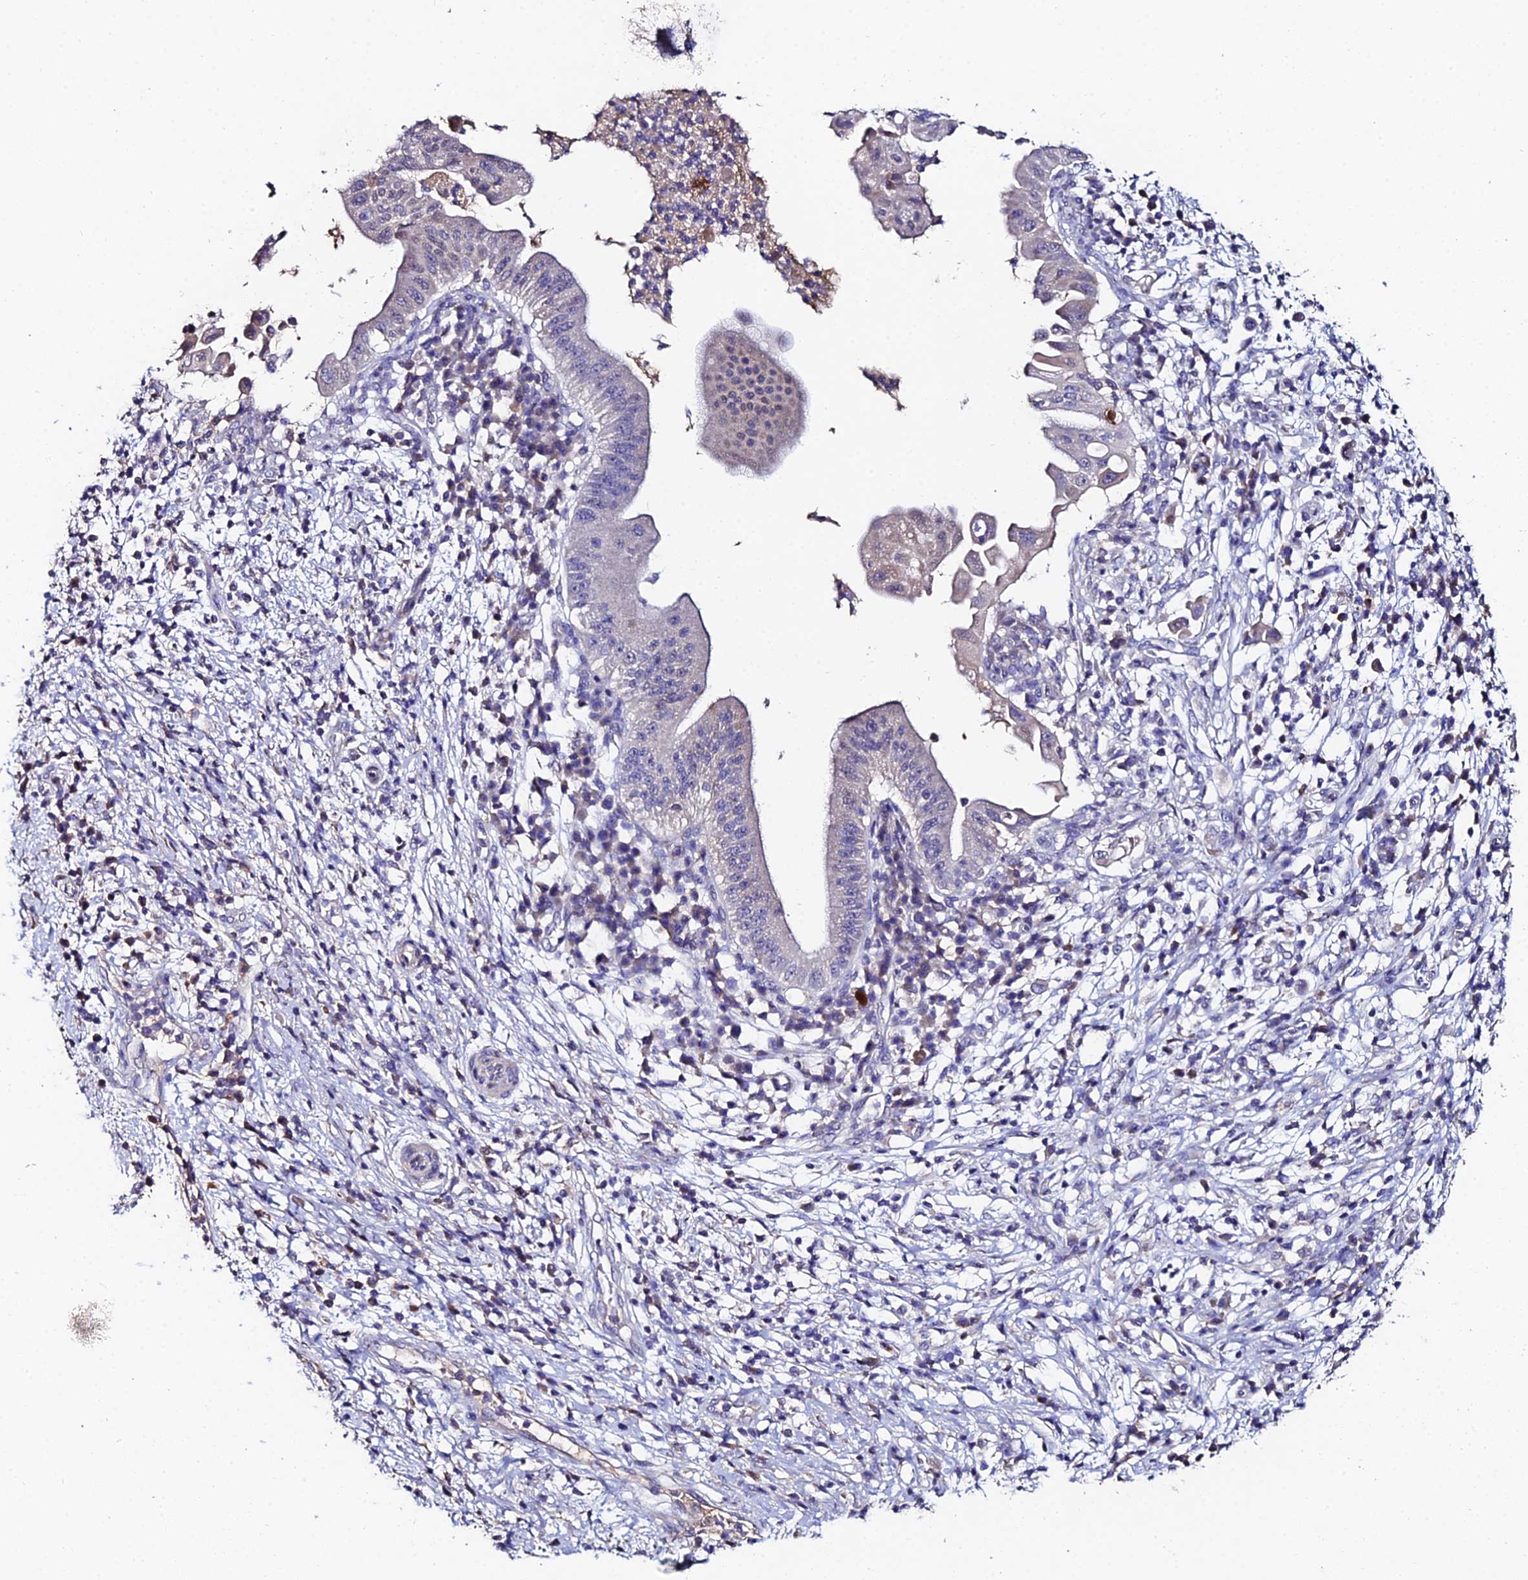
{"staining": {"intensity": "negative", "quantity": "none", "location": "none"}, "tissue": "pancreatic cancer", "cell_type": "Tumor cells", "image_type": "cancer", "snomed": [{"axis": "morphology", "description": "Adenocarcinoma, NOS"}, {"axis": "topography", "description": "Pancreas"}], "caption": "DAB immunohistochemical staining of human pancreatic cancer (adenocarcinoma) reveals no significant staining in tumor cells. (DAB immunohistochemistry, high magnification).", "gene": "ESRRG", "patient": {"sex": "male", "age": 68}}